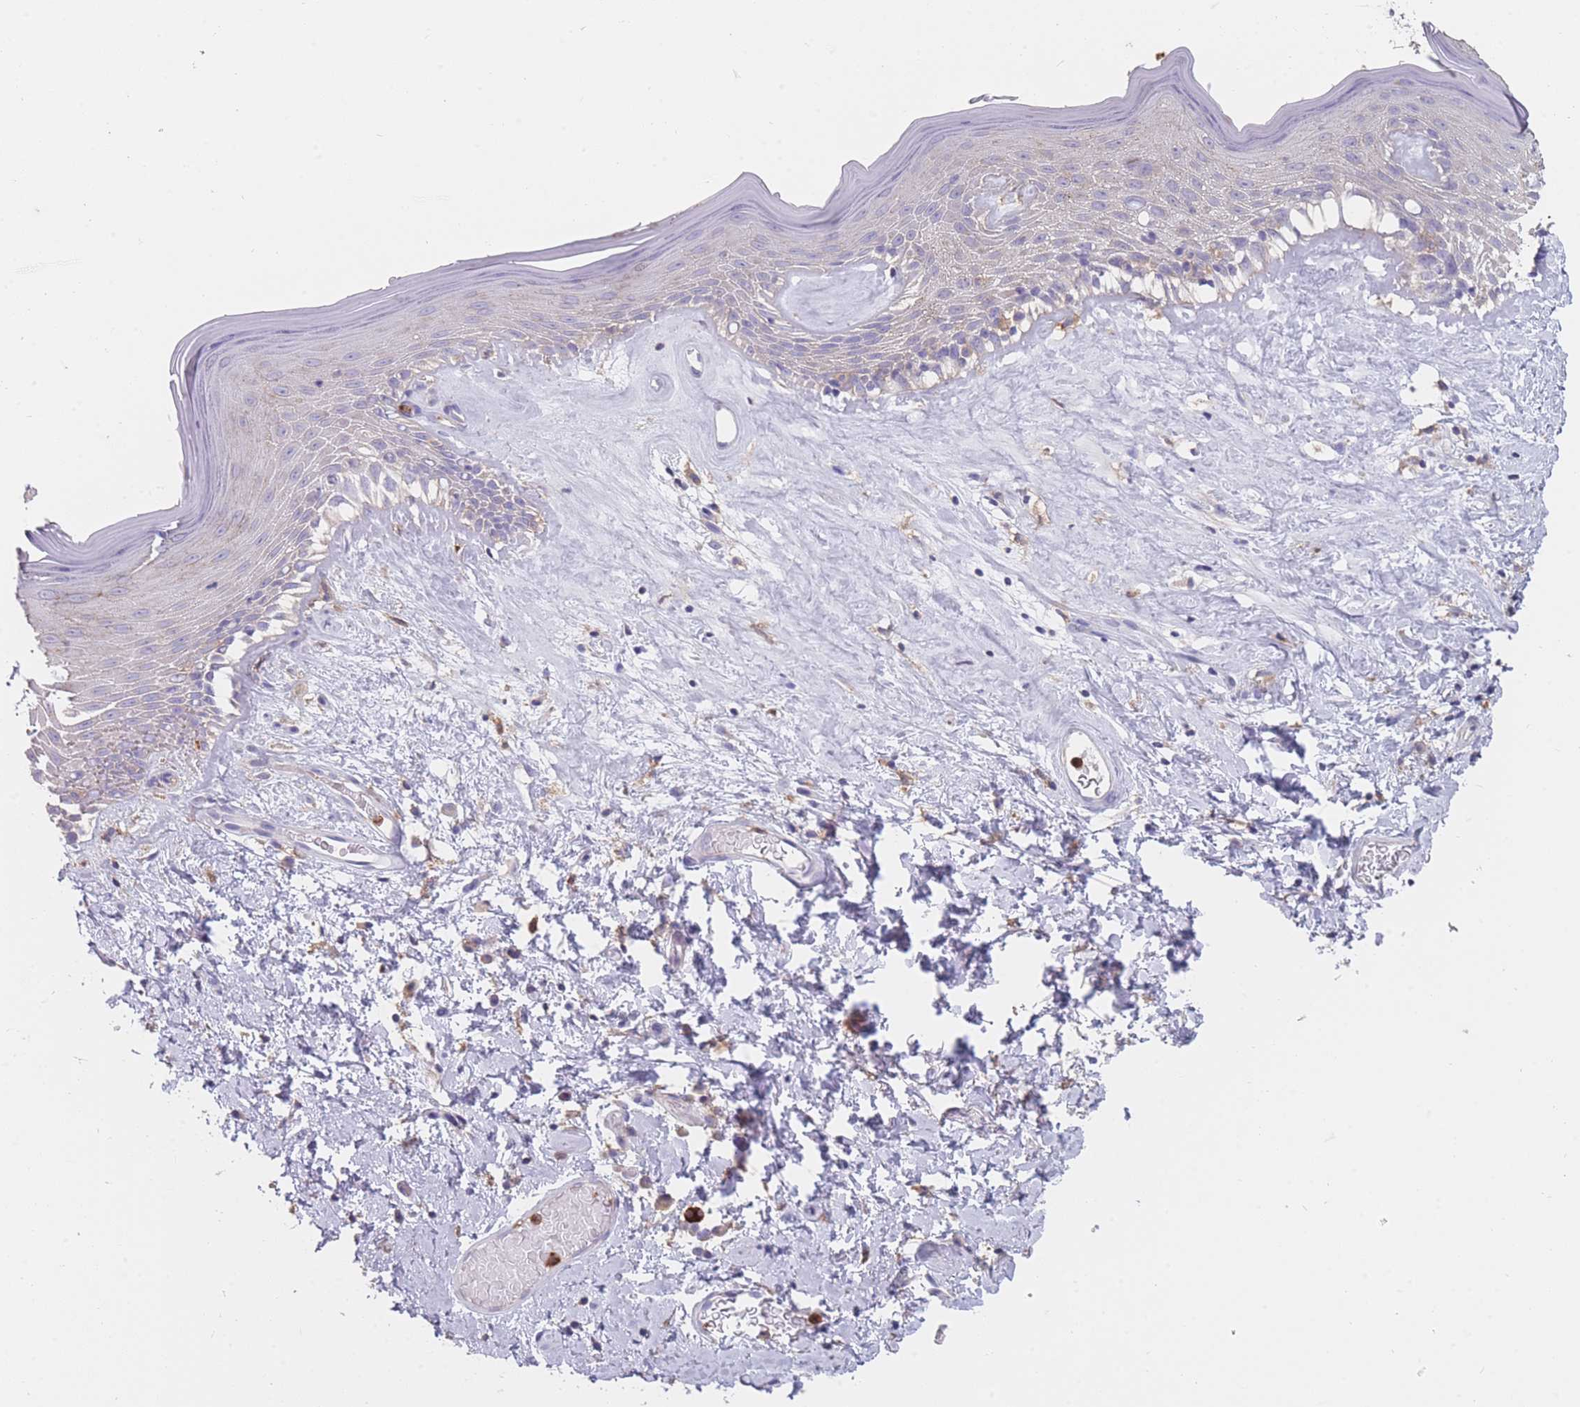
{"staining": {"intensity": "negative", "quantity": "none", "location": "none"}, "tissue": "skin", "cell_type": "Epidermal cells", "image_type": "normal", "snomed": [{"axis": "morphology", "description": "Normal tissue, NOS"}, {"axis": "morphology", "description": "Inflammation, NOS"}, {"axis": "topography", "description": "Vulva"}], "caption": "Micrograph shows no protein expression in epidermal cells of unremarkable skin.", "gene": "CLEC12A", "patient": {"sex": "female", "age": 86}}